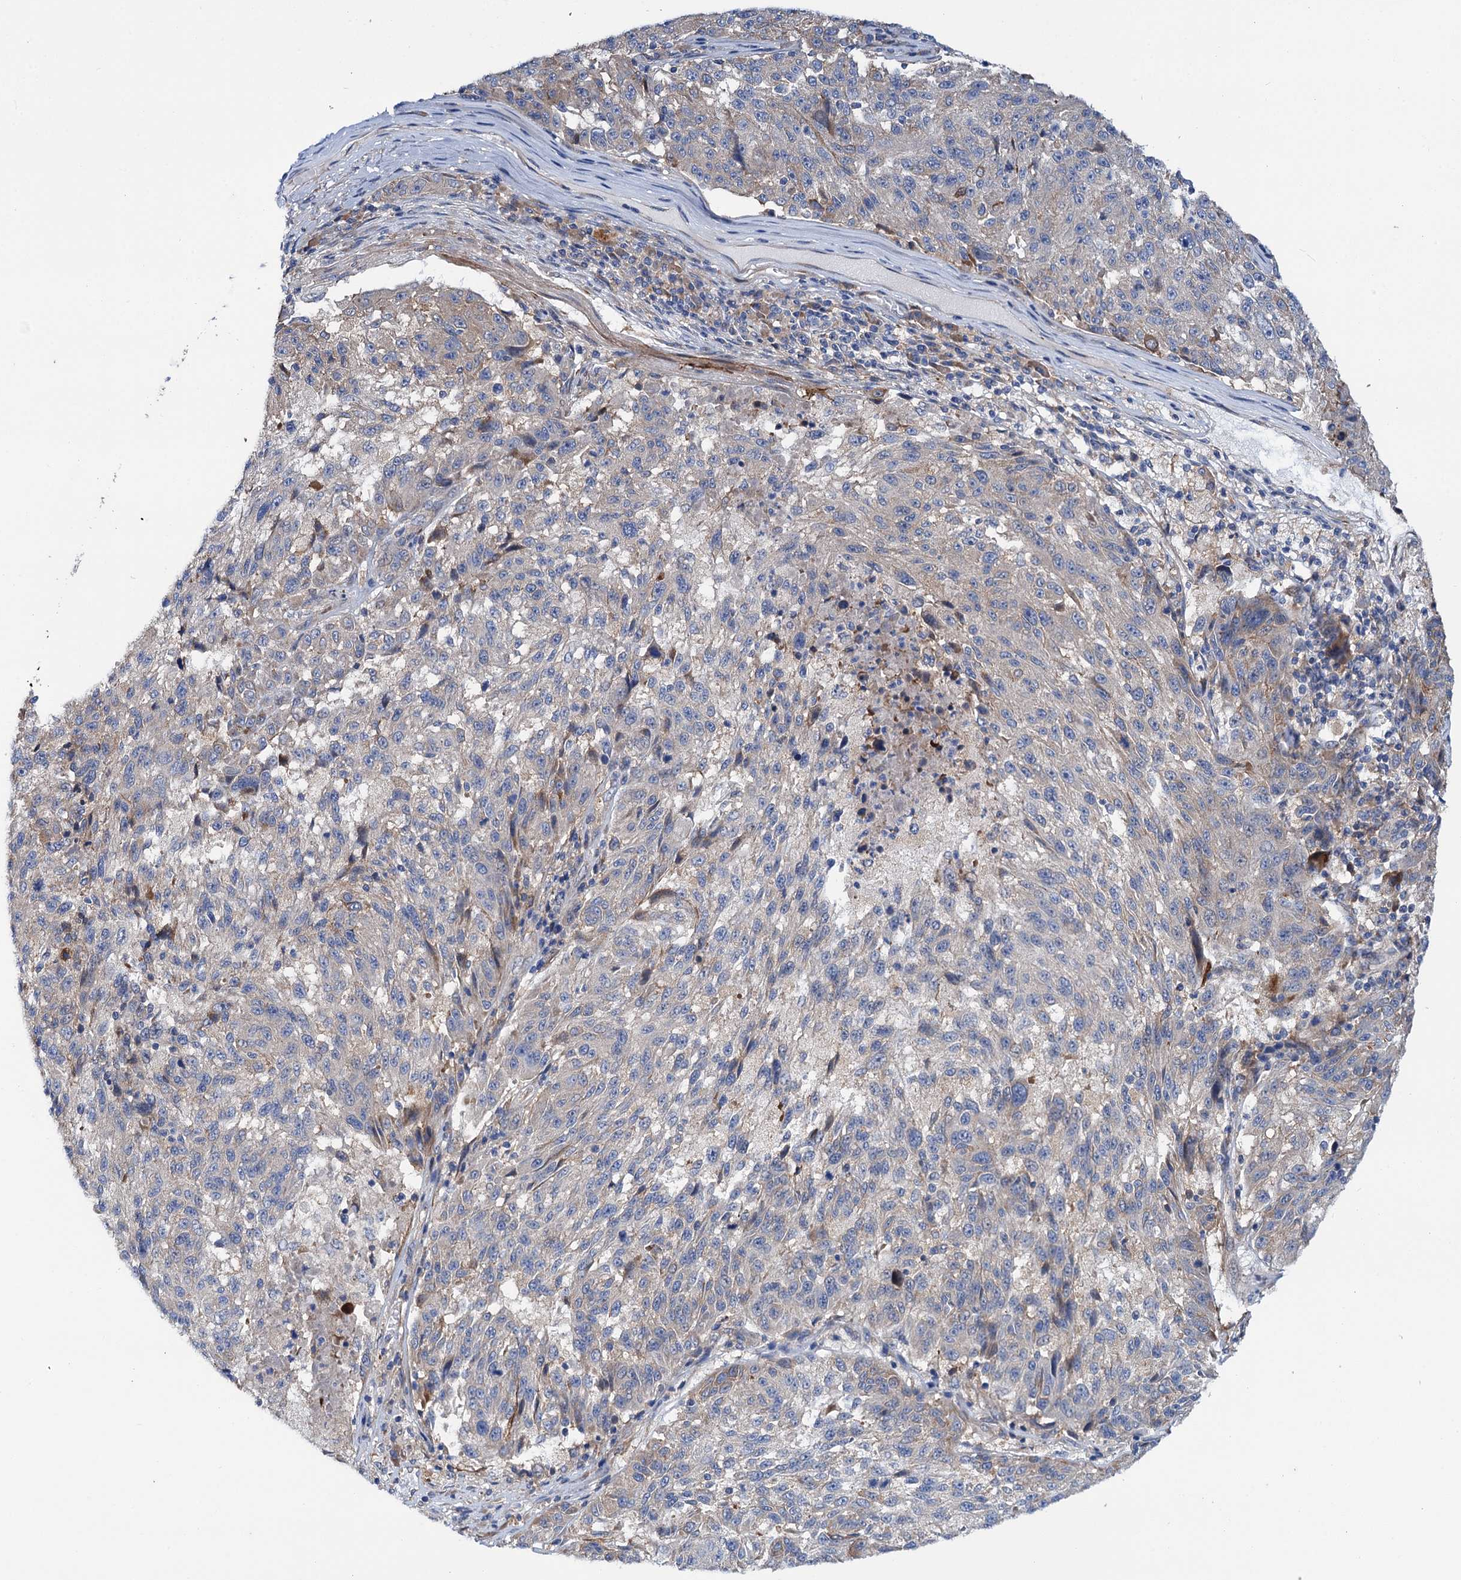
{"staining": {"intensity": "negative", "quantity": "none", "location": "none"}, "tissue": "melanoma", "cell_type": "Tumor cells", "image_type": "cancer", "snomed": [{"axis": "morphology", "description": "Malignant melanoma, NOS"}, {"axis": "topography", "description": "Skin"}], "caption": "A high-resolution image shows immunohistochemistry (IHC) staining of malignant melanoma, which shows no significant positivity in tumor cells.", "gene": "TRIM55", "patient": {"sex": "male", "age": 53}}